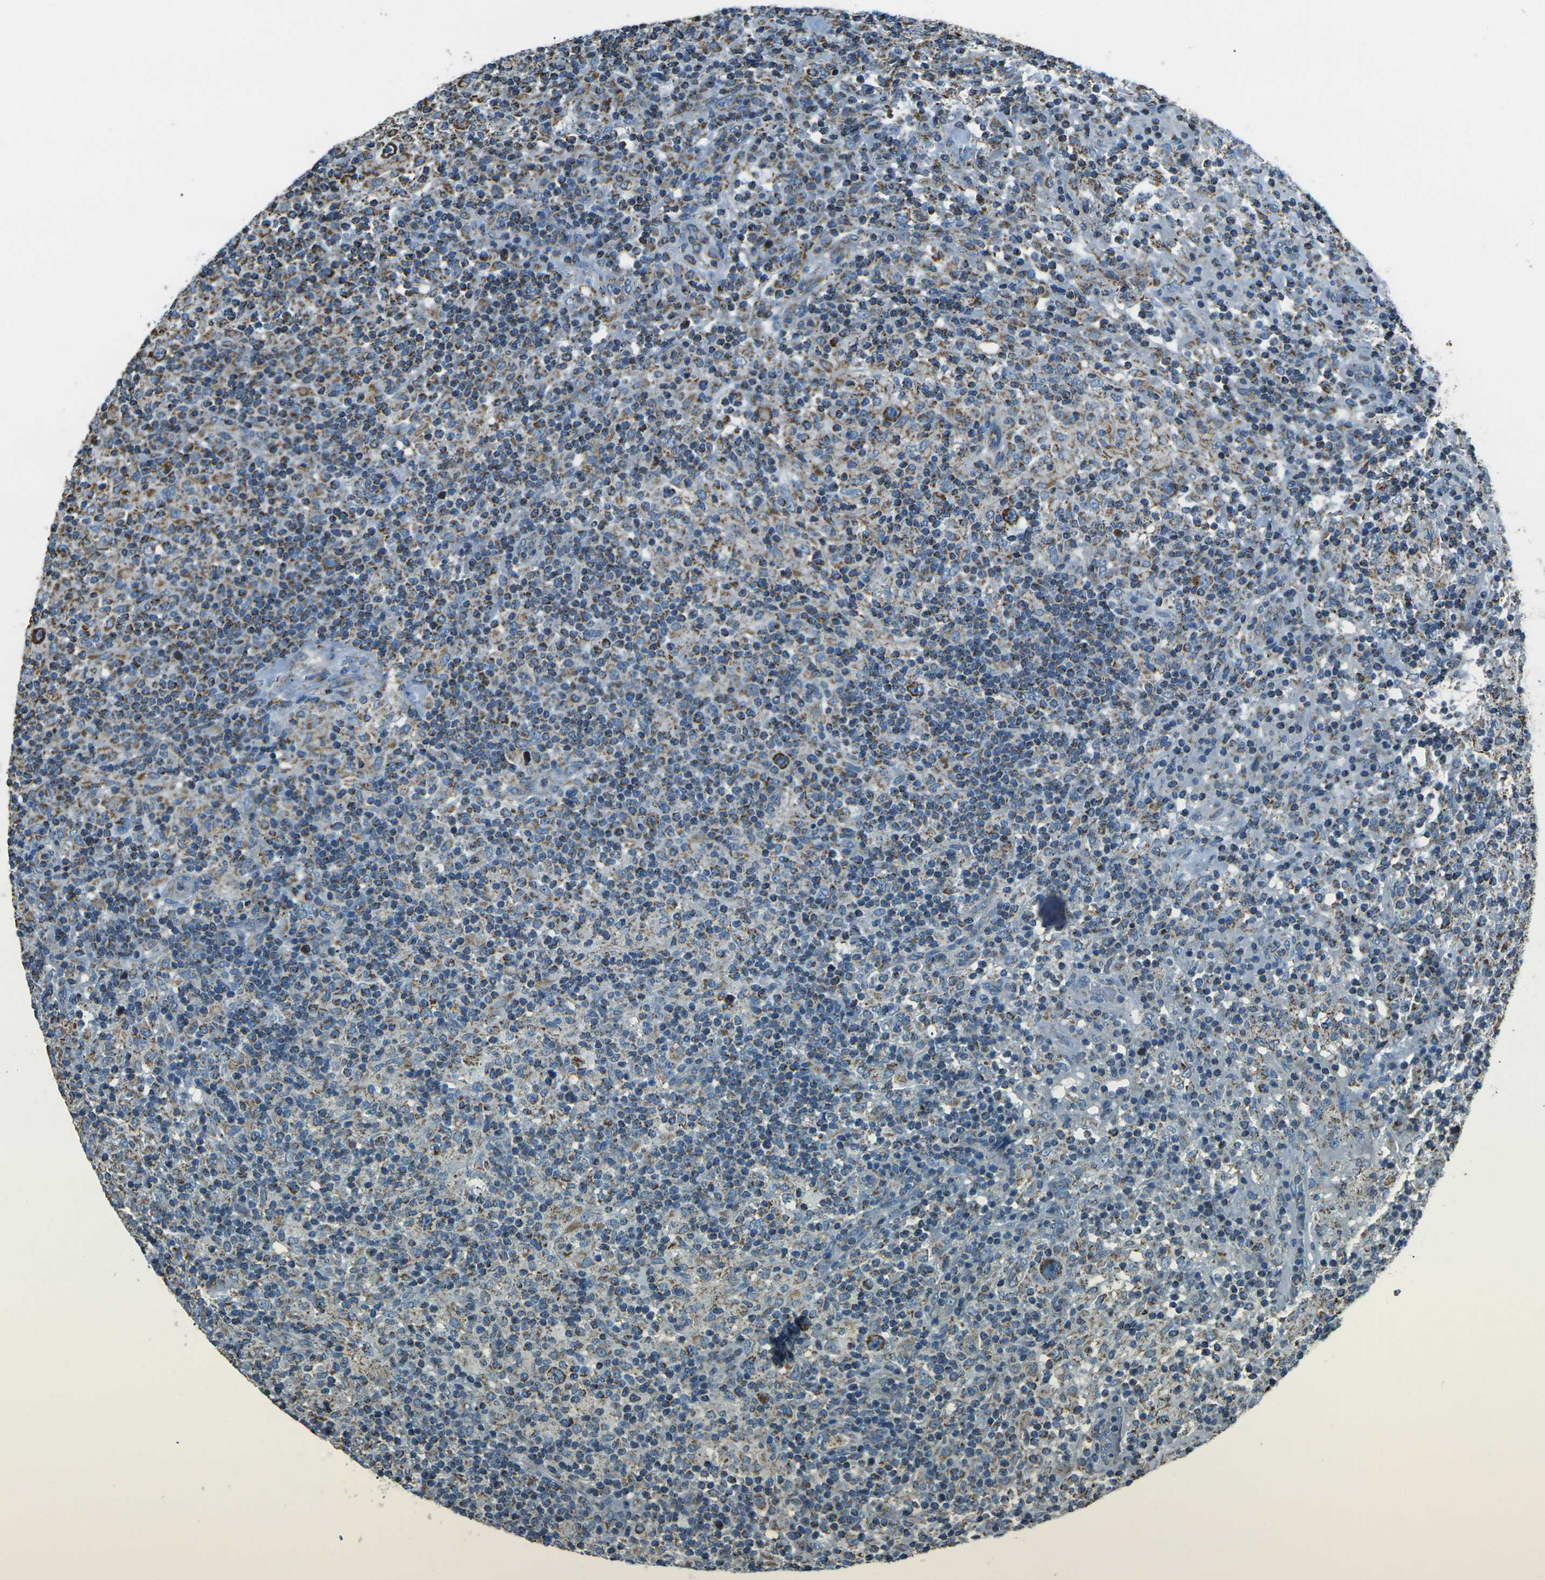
{"staining": {"intensity": "strong", "quantity": ">75%", "location": "cytoplasmic/membranous"}, "tissue": "lymphoma", "cell_type": "Tumor cells", "image_type": "cancer", "snomed": [{"axis": "morphology", "description": "Hodgkin's disease, NOS"}, {"axis": "topography", "description": "Lymph node"}], "caption": "Hodgkin's disease tissue displays strong cytoplasmic/membranous staining in about >75% of tumor cells, visualized by immunohistochemistry. The protein of interest is shown in brown color, while the nuclei are stained blue.", "gene": "IRF3", "patient": {"sex": "male", "age": 70}}